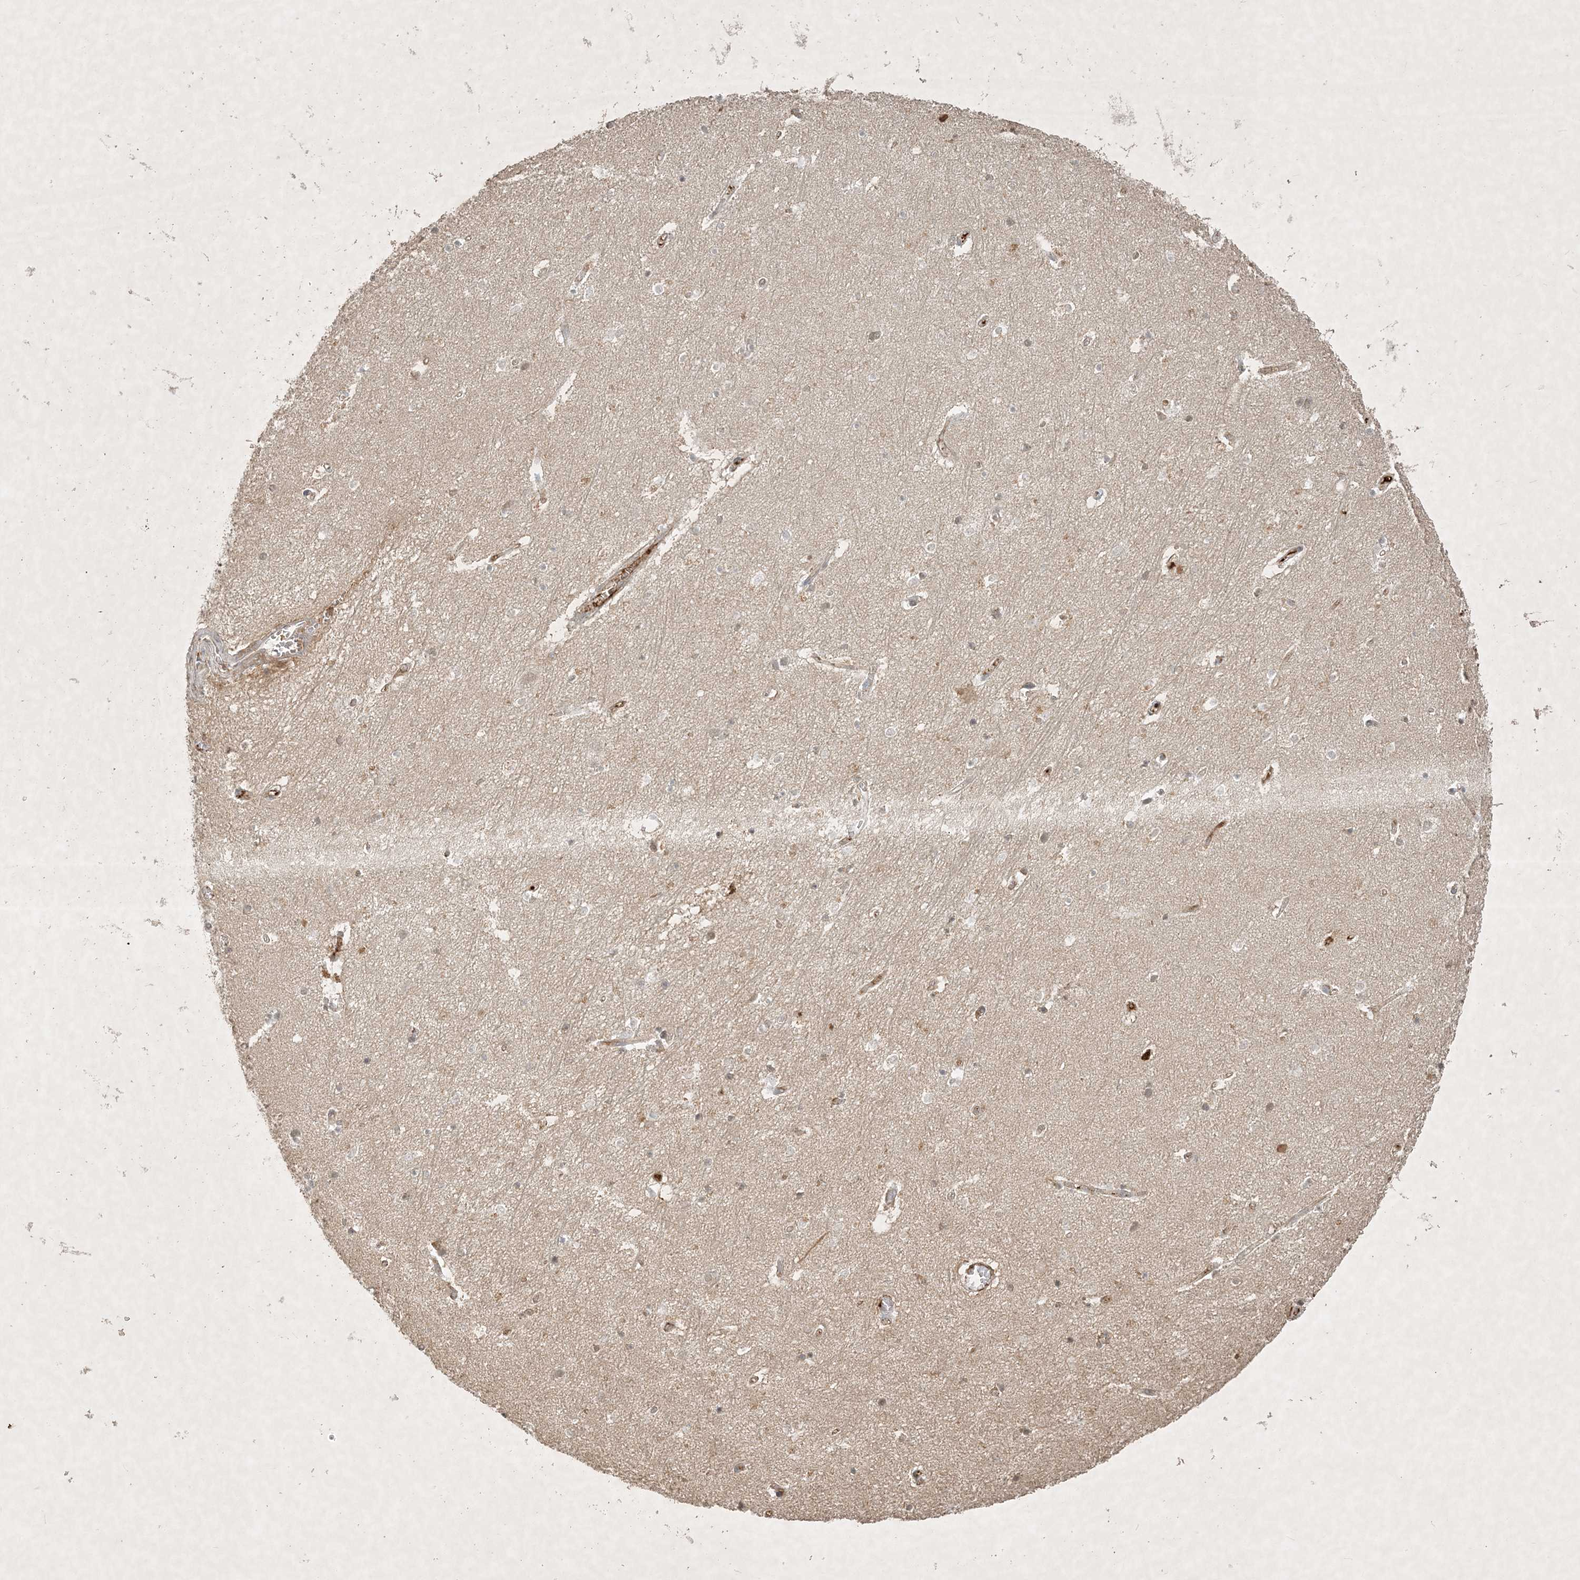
{"staining": {"intensity": "negative", "quantity": "none", "location": "none"}, "tissue": "hippocampus", "cell_type": "Glial cells", "image_type": "normal", "snomed": [{"axis": "morphology", "description": "Normal tissue, NOS"}, {"axis": "topography", "description": "Hippocampus"}], "caption": "DAB immunohistochemical staining of benign hippocampus reveals no significant expression in glial cells.", "gene": "TNFAIP6", "patient": {"sex": "female", "age": 64}}